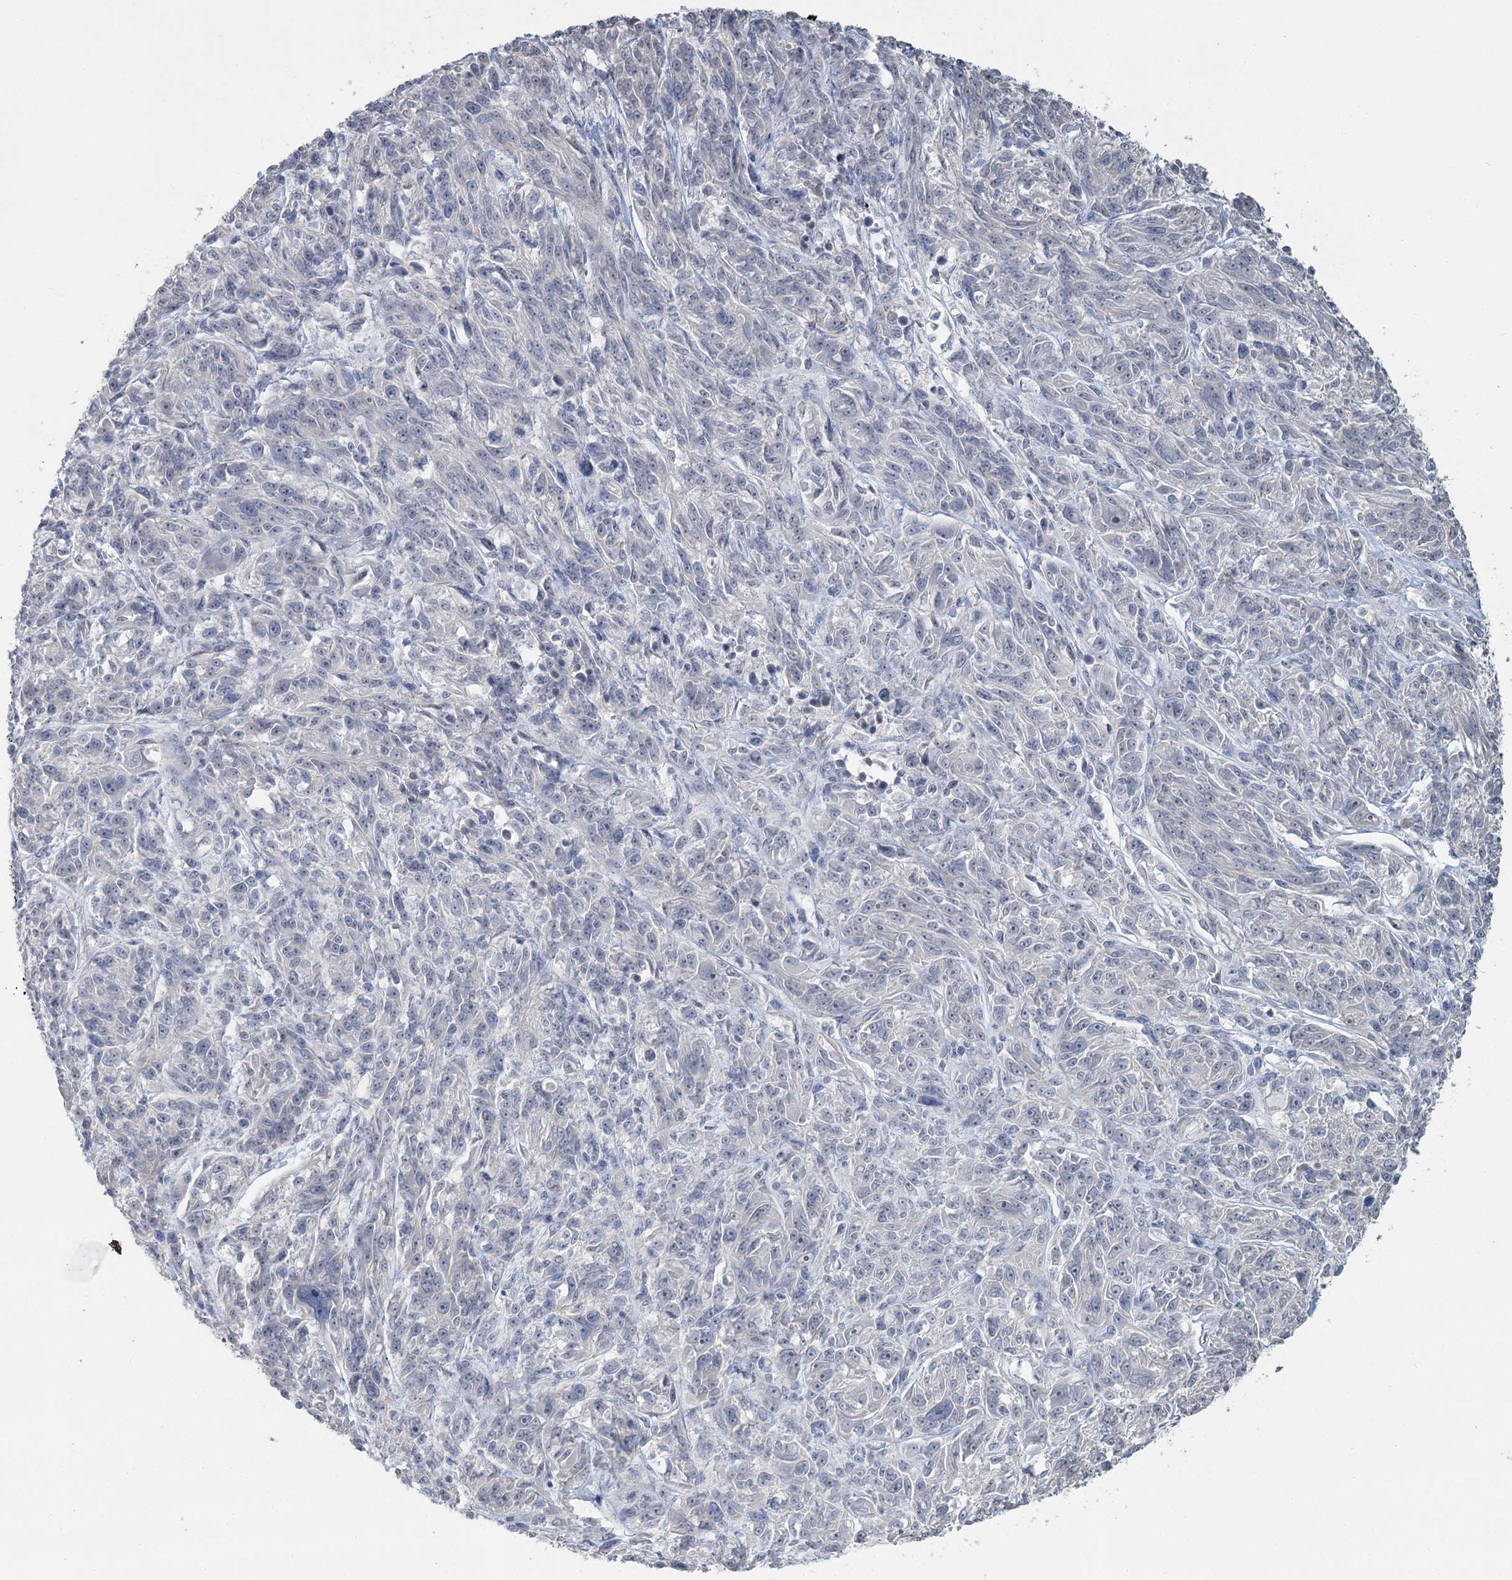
{"staining": {"intensity": "negative", "quantity": "none", "location": "none"}, "tissue": "melanoma", "cell_type": "Tumor cells", "image_type": "cancer", "snomed": [{"axis": "morphology", "description": "Malignant melanoma, NOS"}, {"axis": "topography", "description": "Skin"}], "caption": "The histopathology image demonstrates no significant expression in tumor cells of melanoma.", "gene": "SLC9A3", "patient": {"sex": "male", "age": 53}}